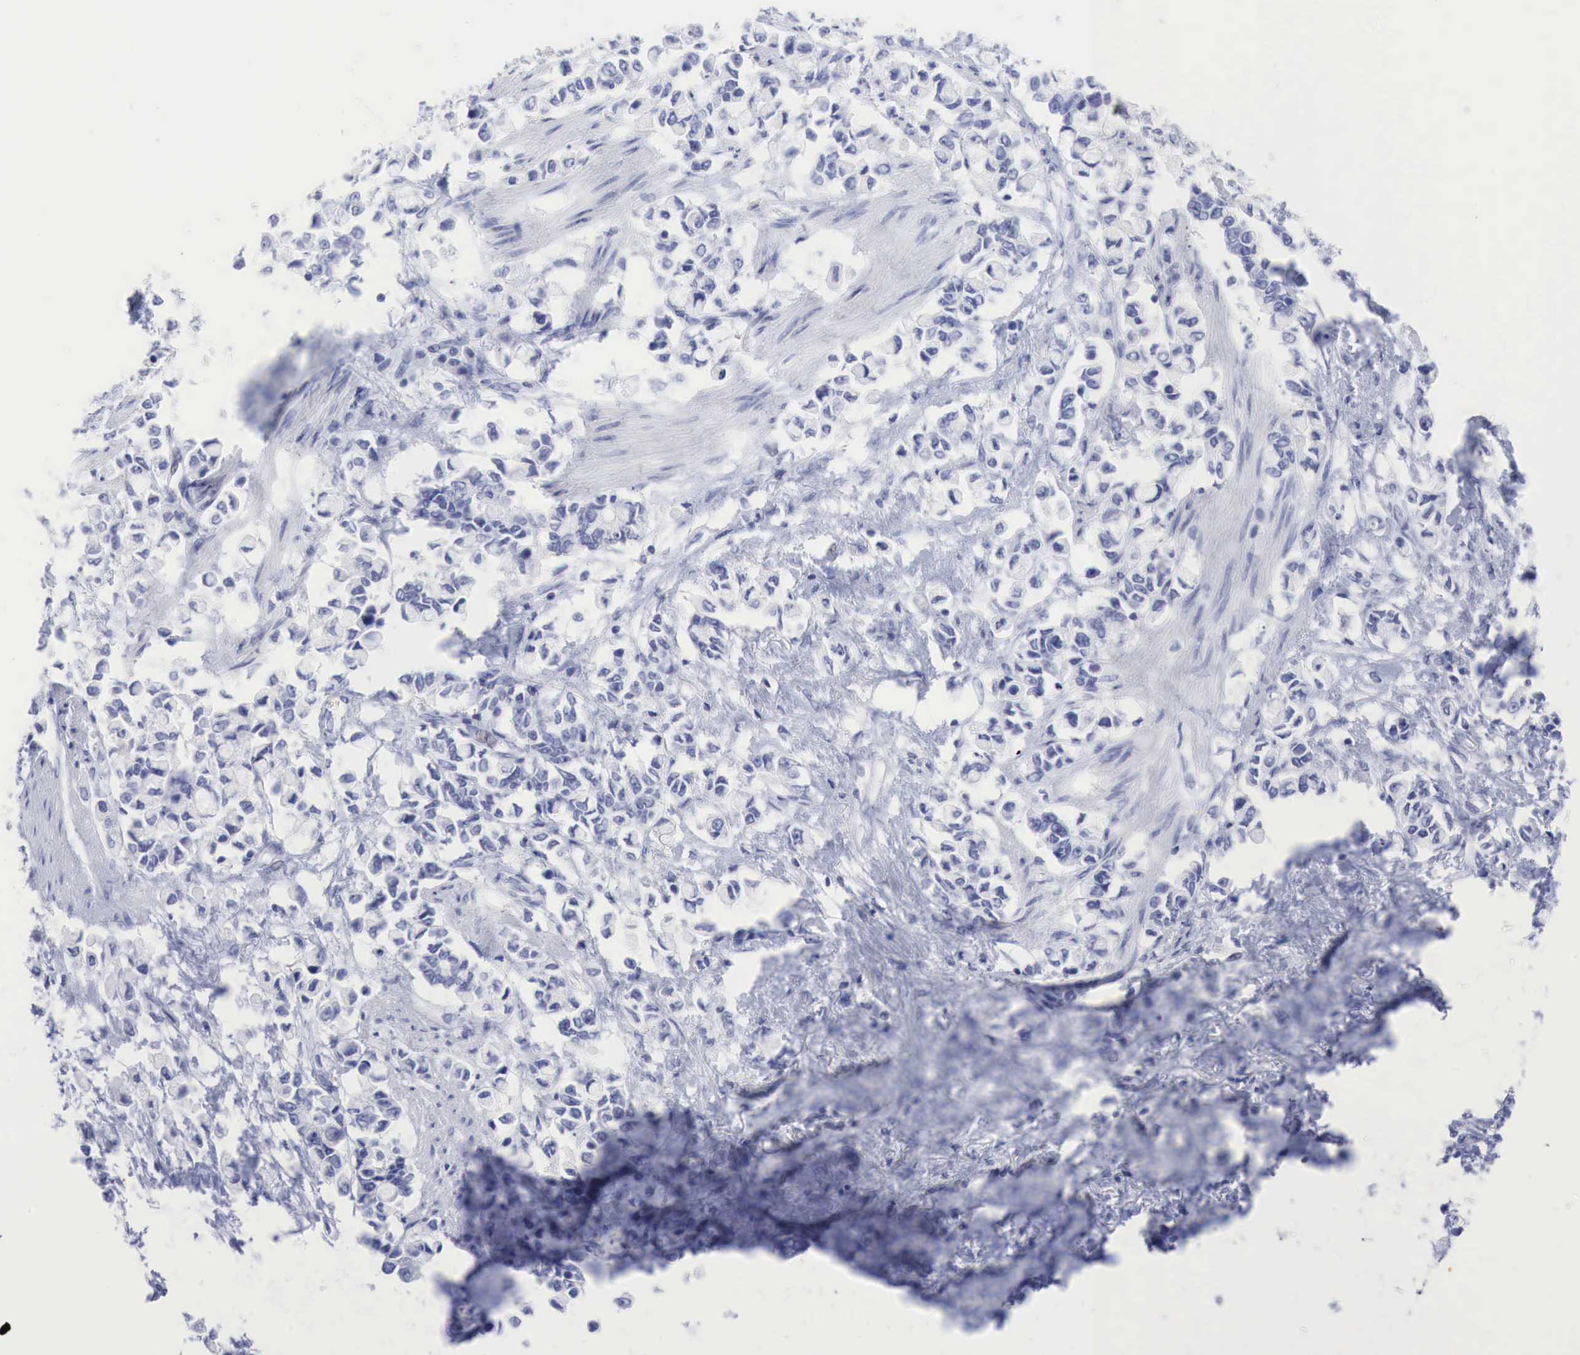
{"staining": {"intensity": "negative", "quantity": "none", "location": "none"}, "tissue": "stomach cancer", "cell_type": "Tumor cells", "image_type": "cancer", "snomed": [{"axis": "morphology", "description": "Adenocarcinoma, NOS"}, {"axis": "topography", "description": "Stomach"}], "caption": "A photomicrograph of human stomach cancer (adenocarcinoma) is negative for staining in tumor cells.", "gene": "INHA", "patient": {"sex": "male", "age": 78}}